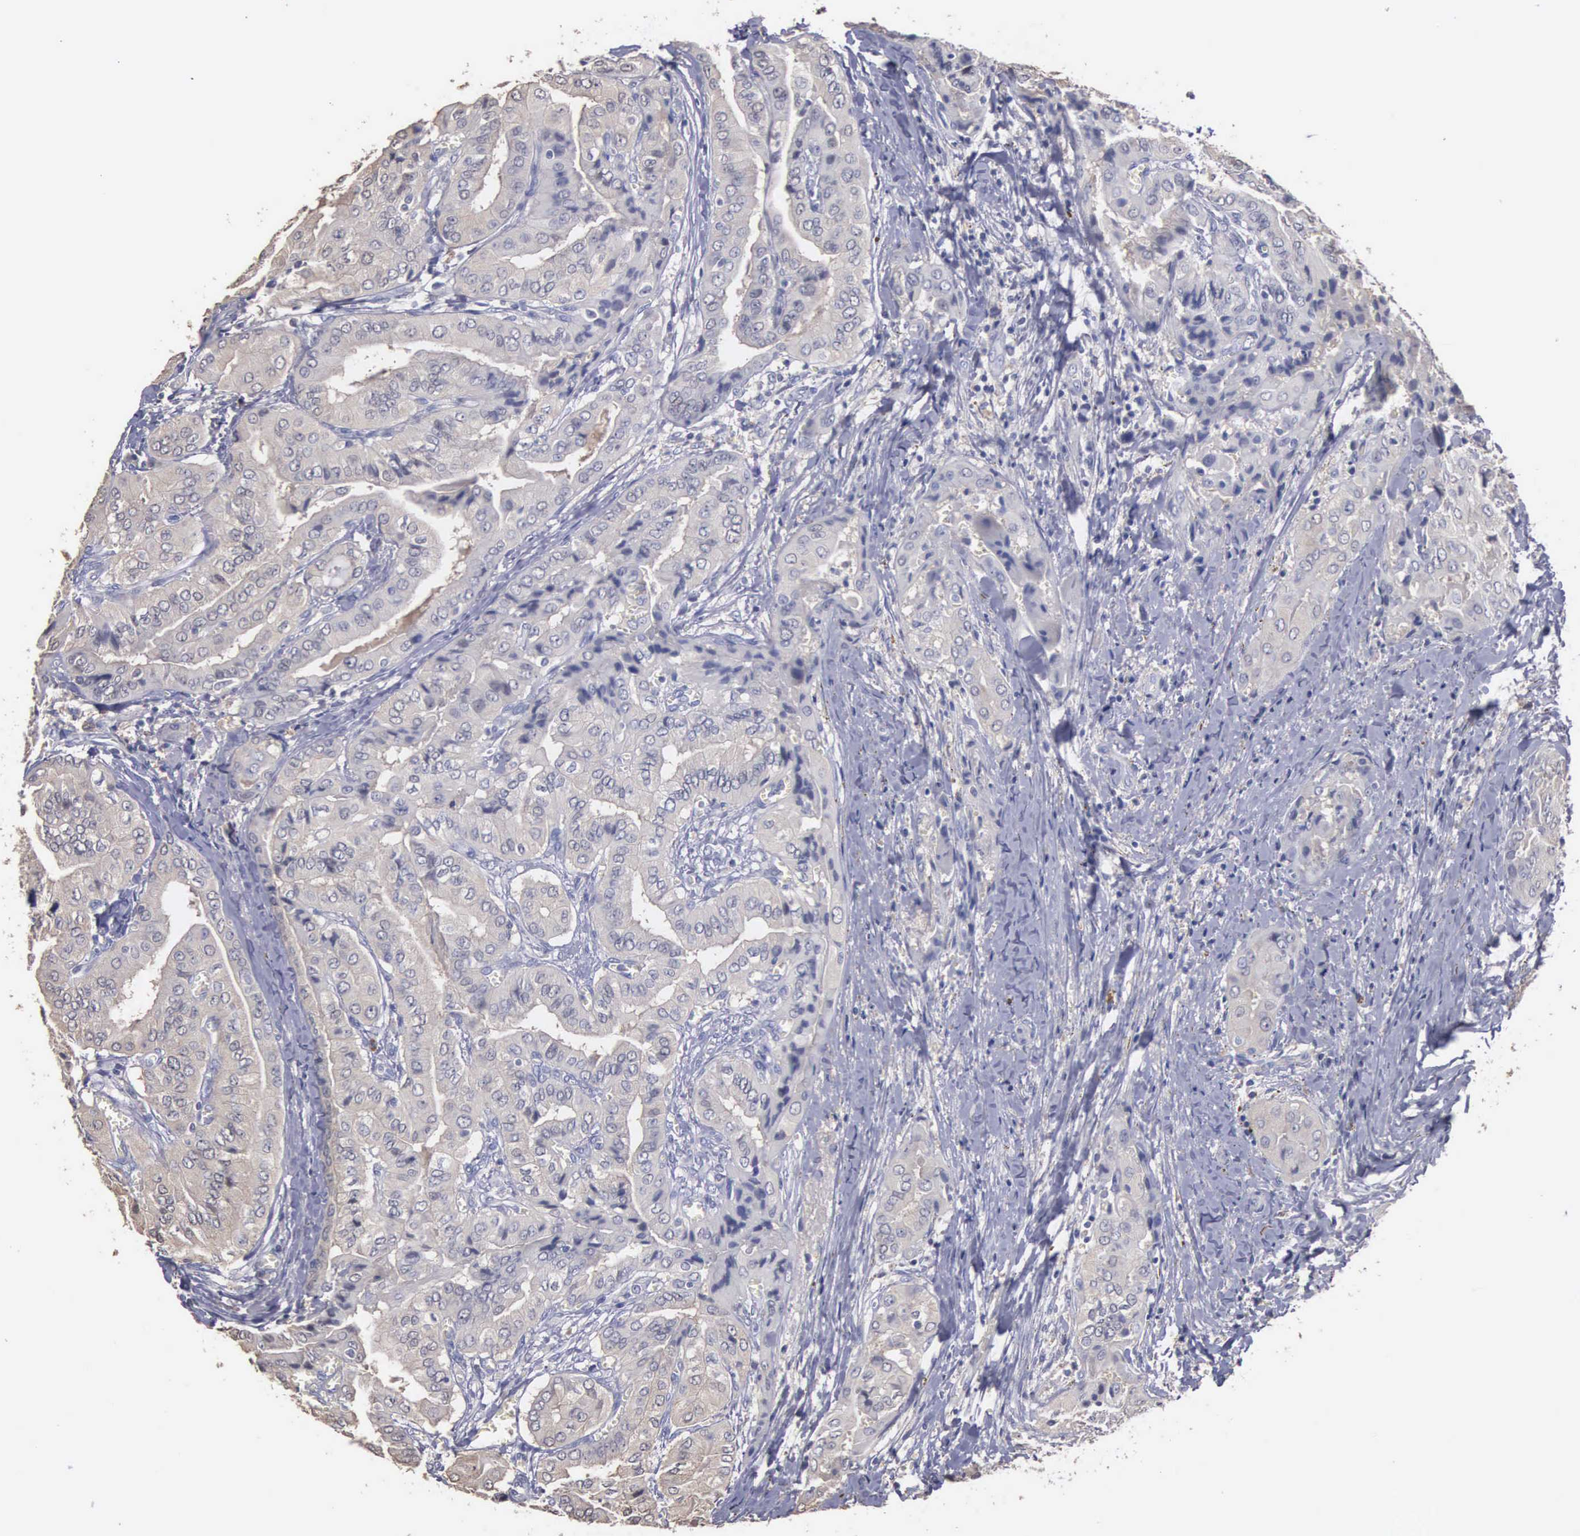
{"staining": {"intensity": "weak", "quantity": ">75%", "location": "cytoplasmic/membranous"}, "tissue": "thyroid cancer", "cell_type": "Tumor cells", "image_type": "cancer", "snomed": [{"axis": "morphology", "description": "Papillary adenocarcinoma, NOS"}, {"axis": "topography", "description": "Thyroid gland"}], "caption": "Immunohistochemical staining of thyroid papillary adenocarcinoma shows low levels of weak cytoplasmic/membranous protein expression in approximately >75% of tumor cells. The protein is shown in brown color, while the nuclei are stained blue.", "gene": "ENO3", "patient": {"sex": "female", "age": 71}}